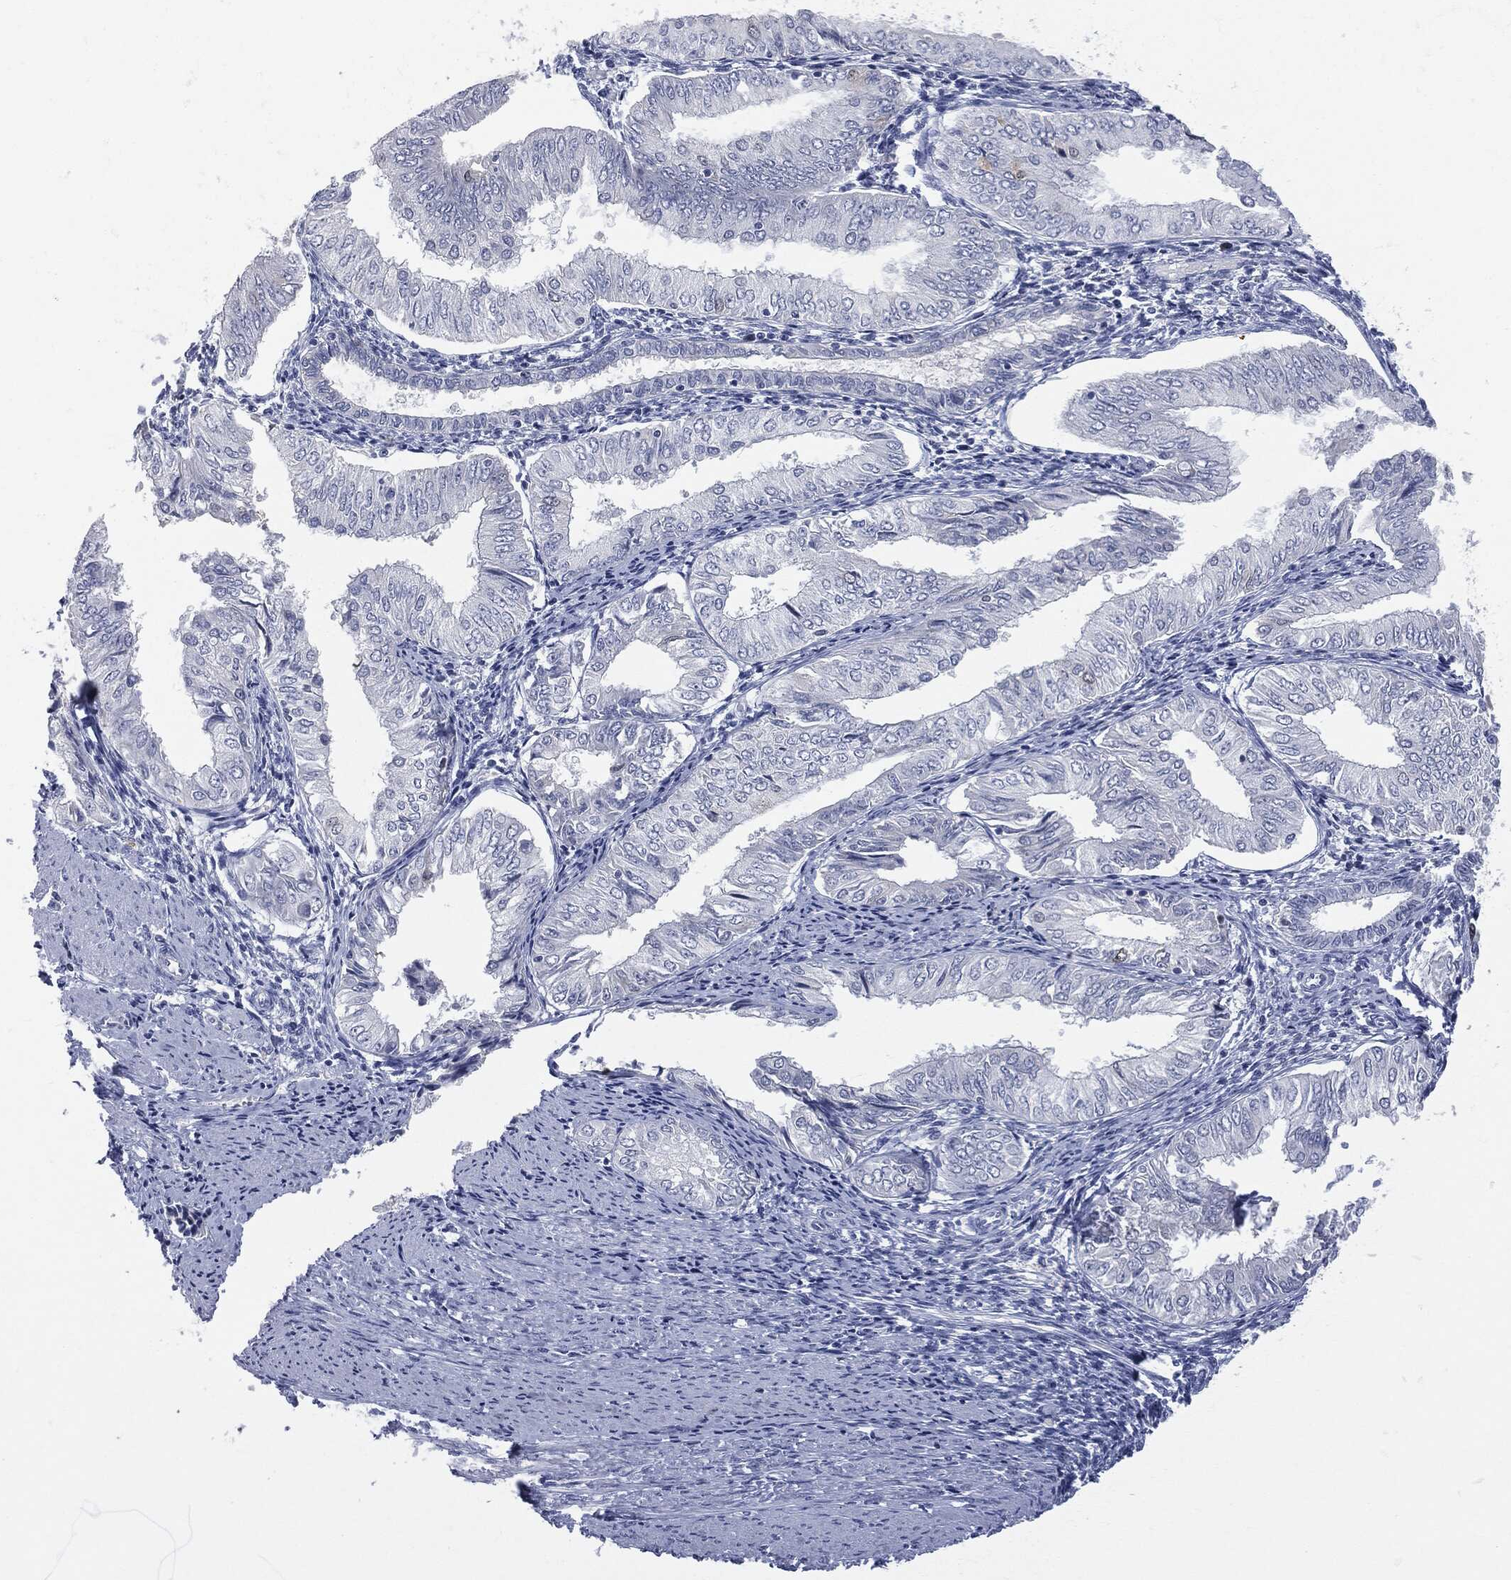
{"staining": {"intensity": "negative", "quantity": "none", "location": "none"}, "tissue": "endometrial cancer", "cell_type": "Tumor cells", "image_type": "cancer", "snomed": [{"axis": "morphology", "description": "Adenocarcinoma, NOS"}, {"axis": "topography", "description": "Endometrium"}], "caption": "IHC image of neoplastic tissue: endometrial adenocarcinoma stained with DAB demonstrates no significant protein expression in tumor cells.", "gene": "UBE2C", "patient": {"sex": "female", "age": 53}}